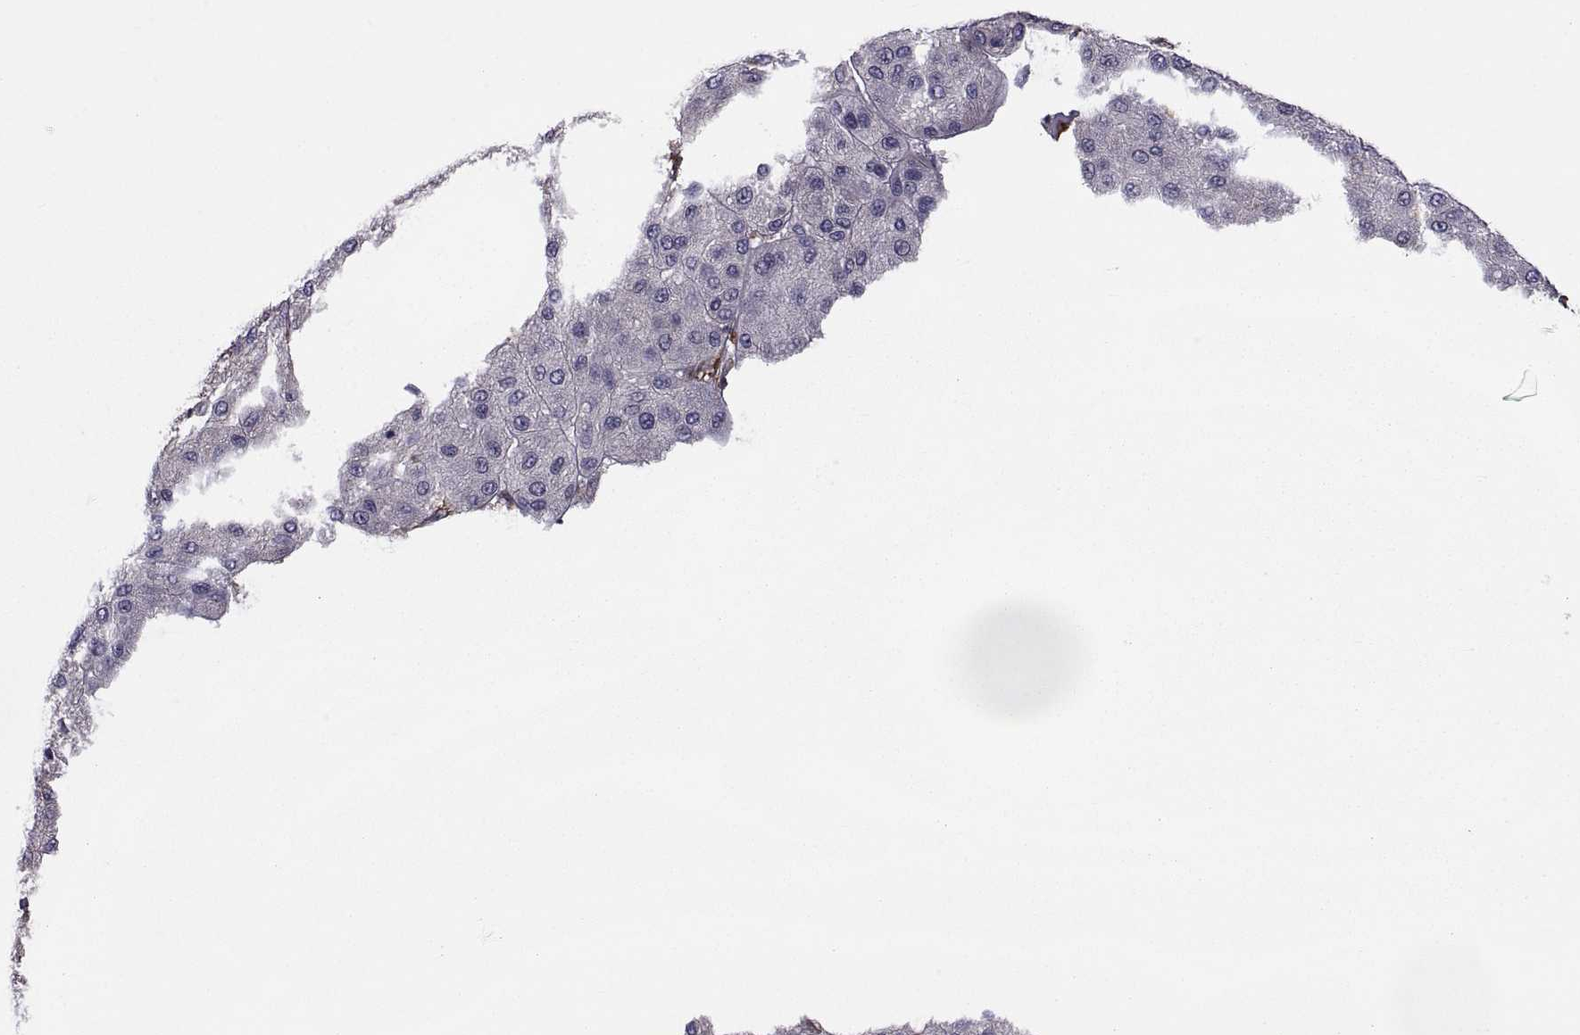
{"staining": {"intensity": "negative", "quantity": "none", "location": "none"}, "tissue": "melanoma", "cell_type": "Tumor cells", "image_type": "cancer", "snomed": [{"axis": "morphology", "description": "Malignant melanoma, Metastatic site"}, {"axis": "topography", "description": "Smooth muscle"}], "caption": "DAB (3,3'-diaminobenzidine) immunohistochemical staining of malignant melanoma (metastatic site) reveals no significant expression in tumor cells.", "gene": "MYH9", "patient": {"sex": "male", "age": 41}}